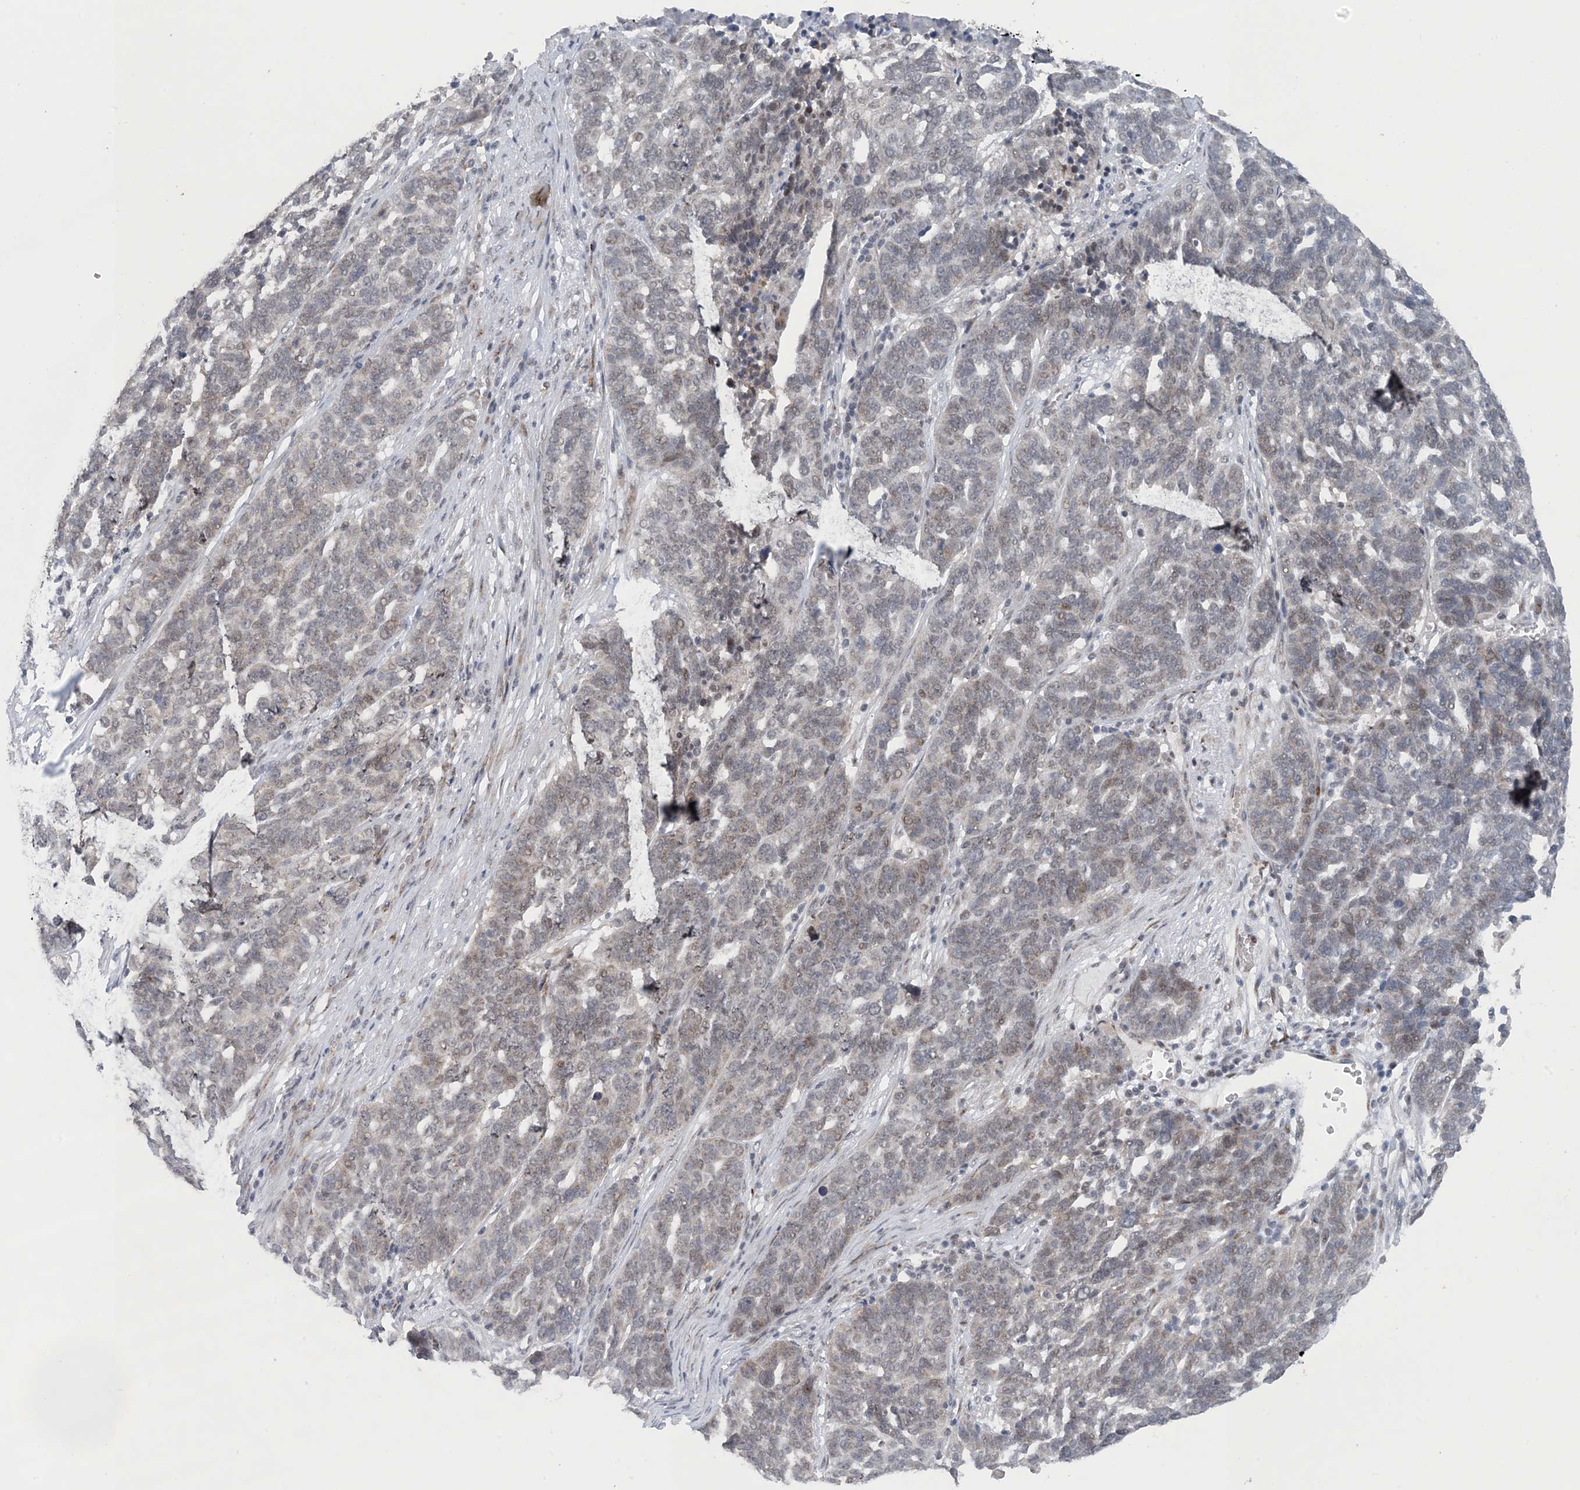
{"staining": {"intensity": "weak", "quantity": "<25%", "location": "nuclear"}, "tissue": "ovarian cancer", "cell_type": "Tumor cells", "image_type": "cancer", "snomed": [{"axis": "morphology", "description": "Cystadenocarcinoma, serous, NOS"}, {"axis": "topography", "description": "Ovary"}], "caption": "Immunohistochemistry of ovarian serous cystadenocarcinoma demonstrates no expression in tumor cells.", "gene": "MBD2", "patient": {"sex": "female", "age": 59}}